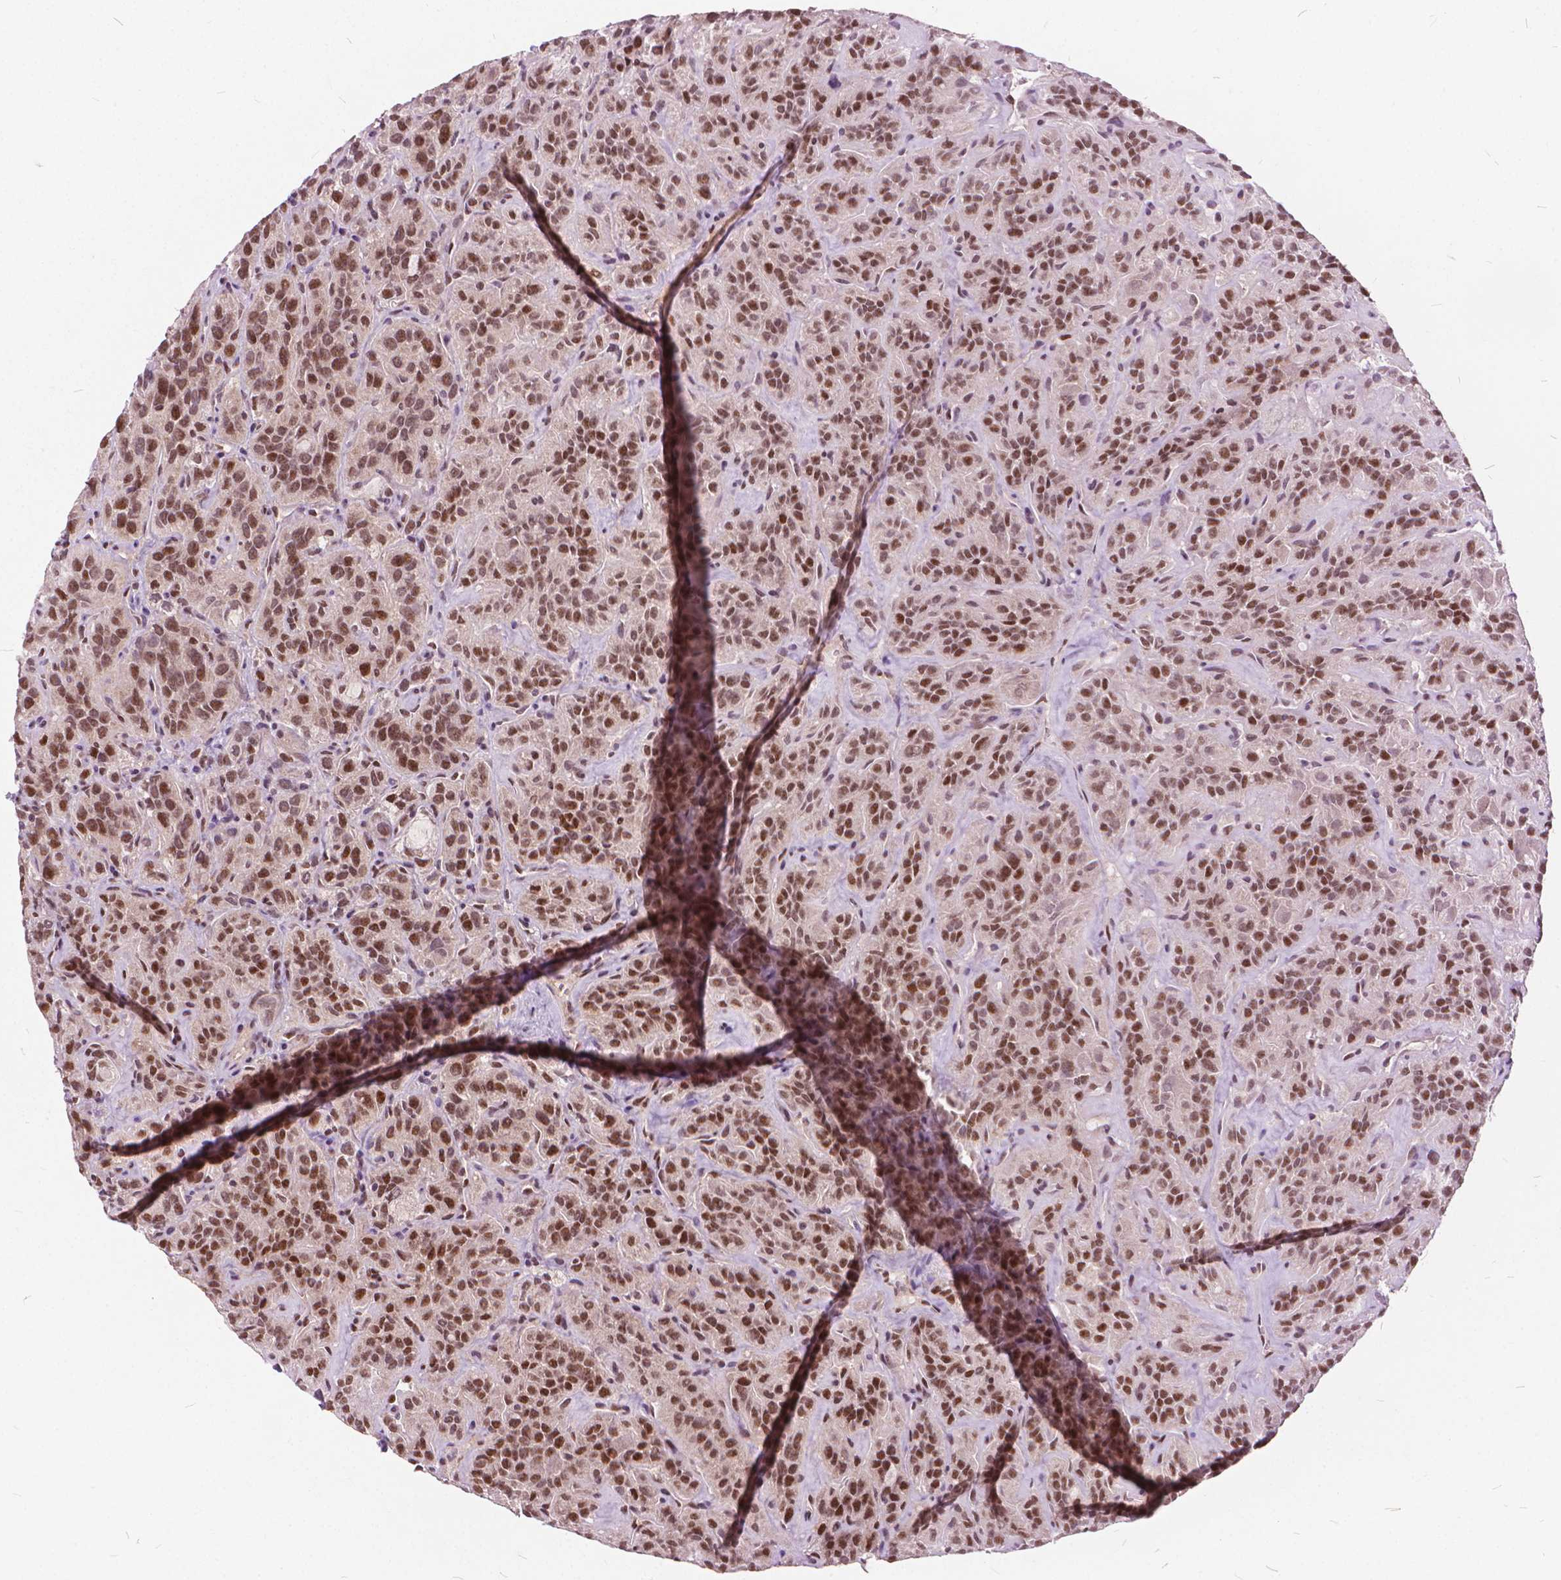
{"staining": {"intensity": "moderate", "quantity": ">75%", "location": "nuclear"}, "tissue": "thyroid cancer", "cell_type": "Tumor cells", "image_type": "cancer", "snomed": [{"axis": "morphology", "description": "Papillary adenocarcinoma, NOS"}, {"axis": "topography", "description": "Thyroid gland"}], "caption": "A high-resolution photomicrograph shows immunohistochemistry (IHC) staining of papillary adenocarcinoma (thyroid), which exhibits moderate nuclear staining in approximately >75% of tumor cells. (Stains: DAB (3,3'-diaminobenzidine) in brown, nuclei in blue, Microscopy: brightfield microscopy at high magnification).", "gene": "STAT5B", "patient": {"sex": "female", "age": 45}}